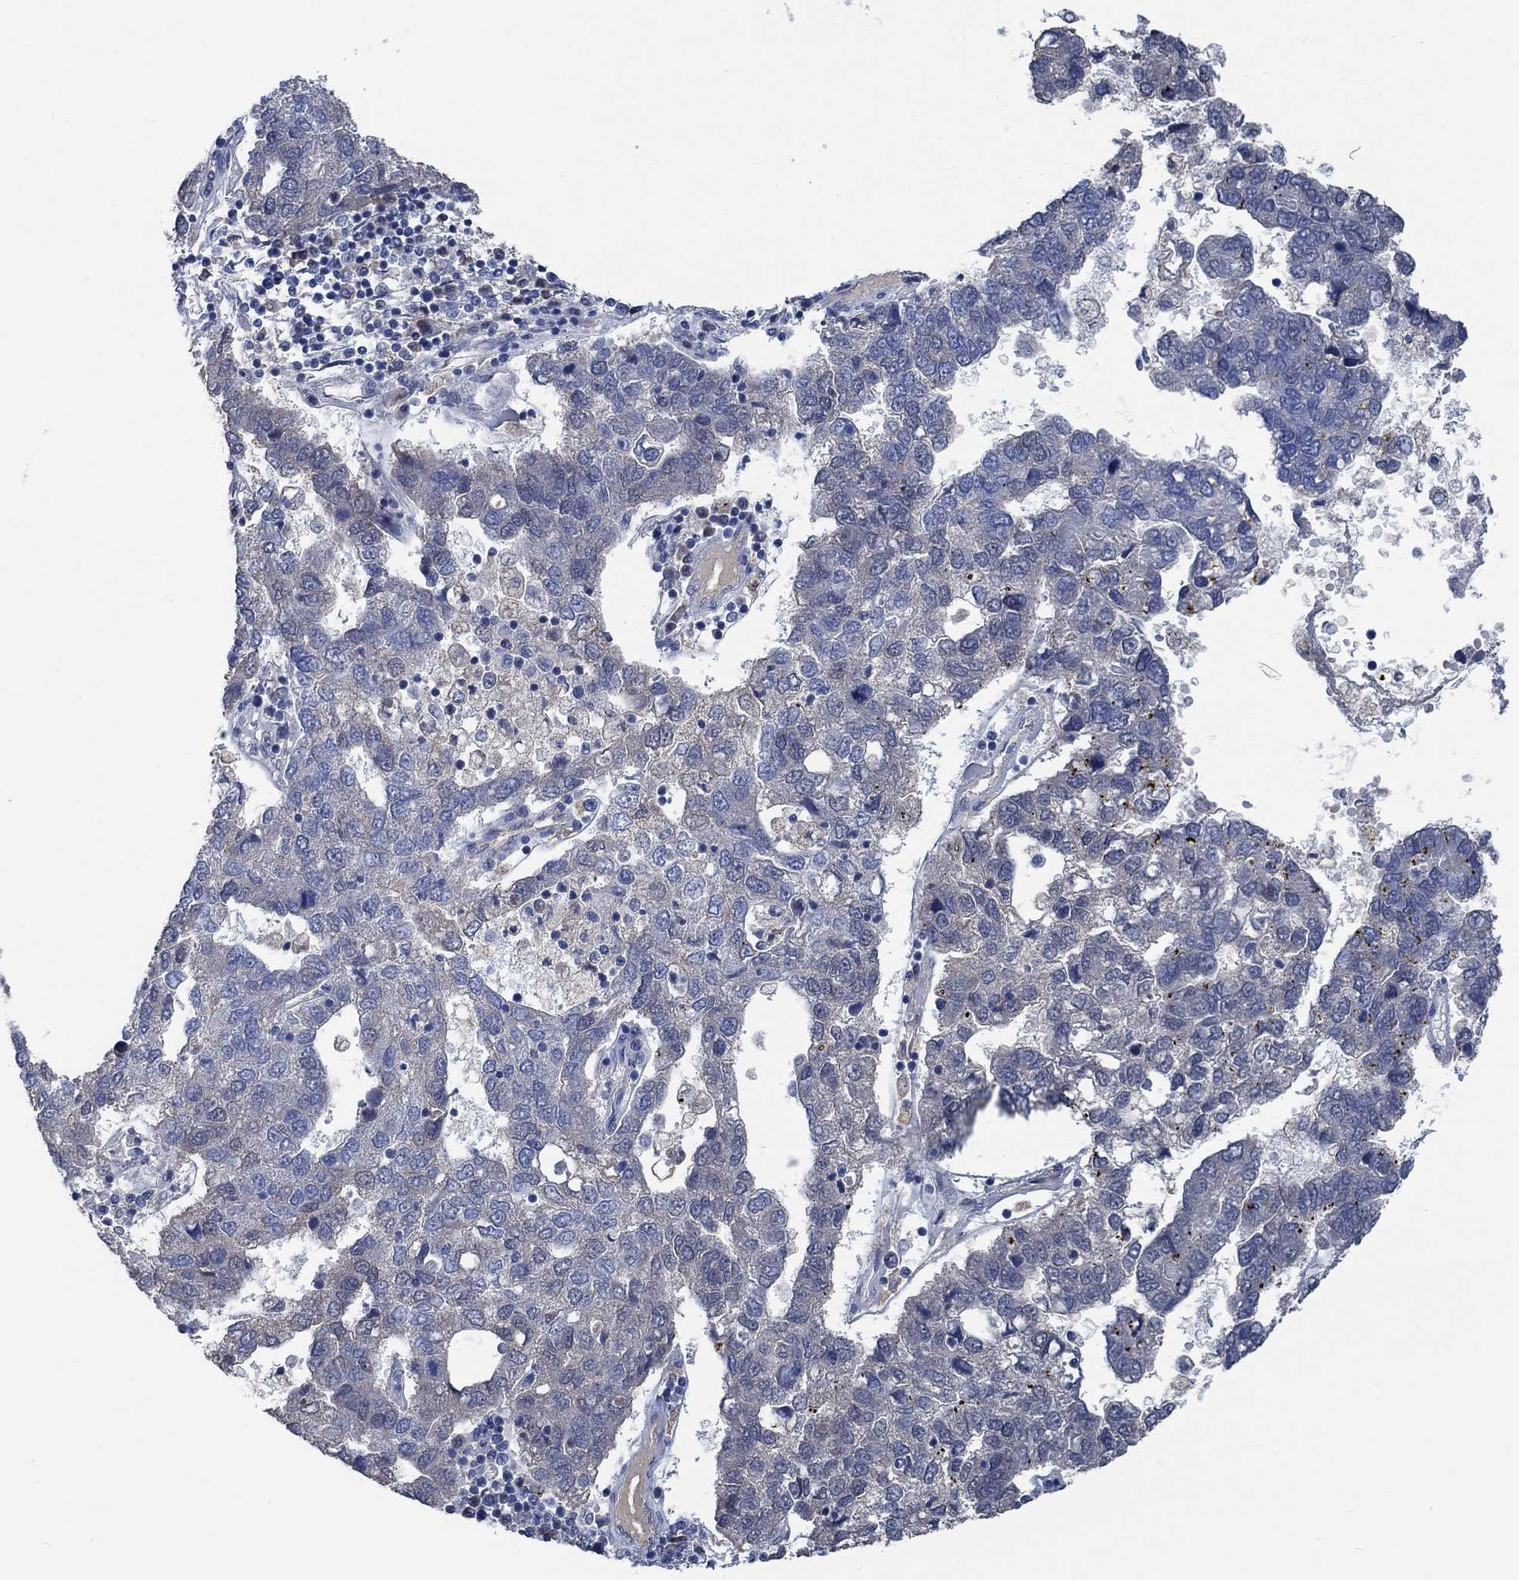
{"staining": {"intensity": "negative", "quantity": "none", "location": "none"}, "tissue": "pancreatic cancer", "cell_type": "Tumor cells", "image_type": "cancer", "snomed": [{"axis": "morphology", "description": "Adenocarcinoma, NOS"}, {"axis": "topography", "description": "Pancreas"}], "caption": "High power microscopy photomicrograph of an IHC histopathology image of pancreatic cancer, revealing no significant staining in tumor cells.", "gene": "OBSCN", "patient": {"sex": "female", "age": 61}}